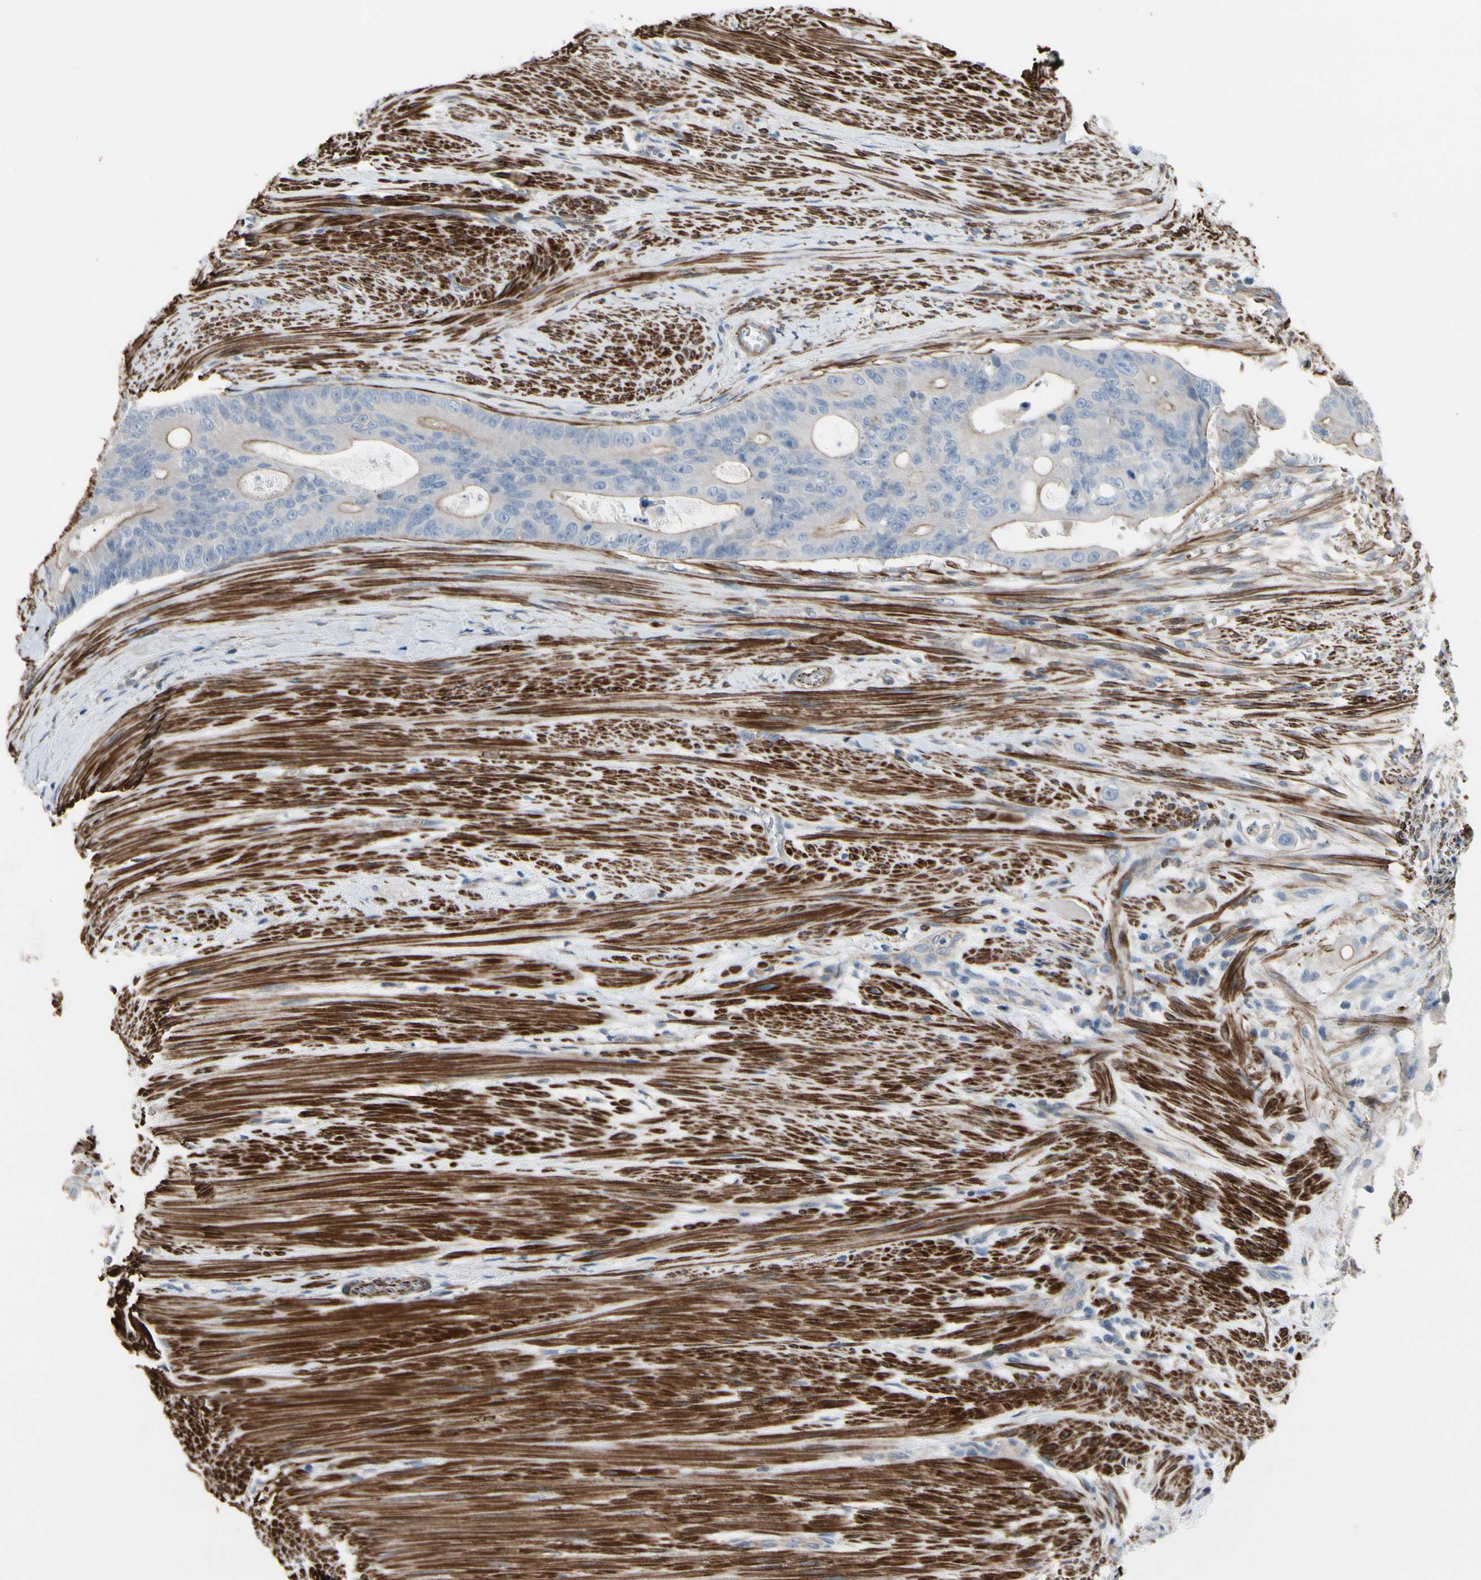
{"staining": {"intensity": "weak", "quantity": "25%-75%", "location": "cytoplasmic/membranous"}, "tissue": "colorectal cancer", "cell_type": "Tumor cells", "image_type": "cancer", "snomed": [{"axis": "morphology", "description": "Adenocarcinoma, NOS"}, {"axis": "topography", "description": "Colon"}], "caption": "Weak cytoplasmic/membranous expression is present in about 25%-75% of tumor cells in colorectal cancer.", "gene": "TPM1", "patient": {"sex": "female", "age": 57}}